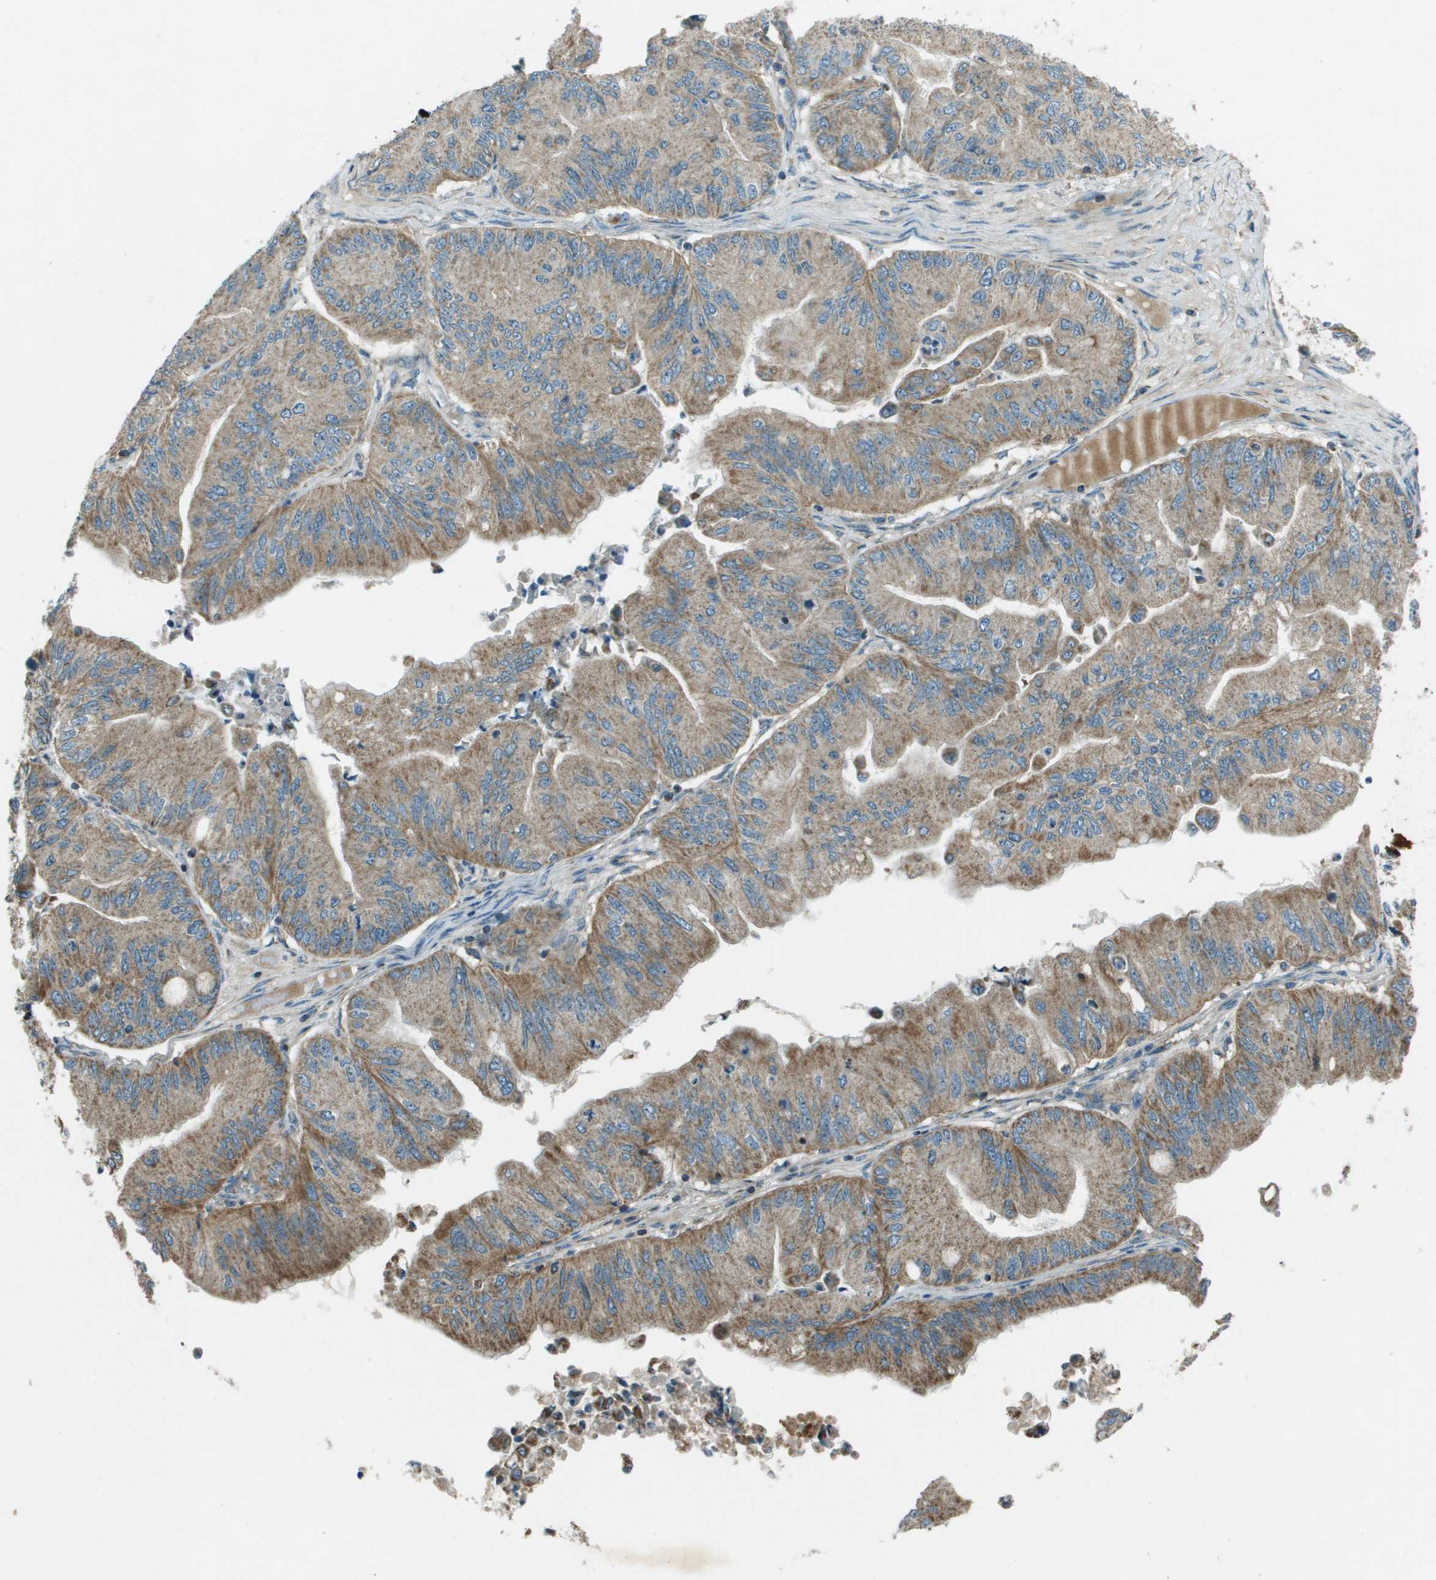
{"staining": {"intensity": "moderate", "quantity": ">75%", "location": "cytoplasmic/membranous"}, "tissue": "ovarian cancer", "cell_type": "Tumor cells", "image_type": "cancer", "snomed": [{"axis": "morphology", "description": "Cystadenocarcinoma, mucinous, NOS"}, {"axis": "topography", "description": "Ovary"}], "caption": "Immunohistochemistry of human ovarian cancer reveals medium levels of moderate cytoplasmic/membranous positivity in about >75% of tumor cells.", "gene": "MIGA1", "patient": {"sex": "female", "age": 61}}